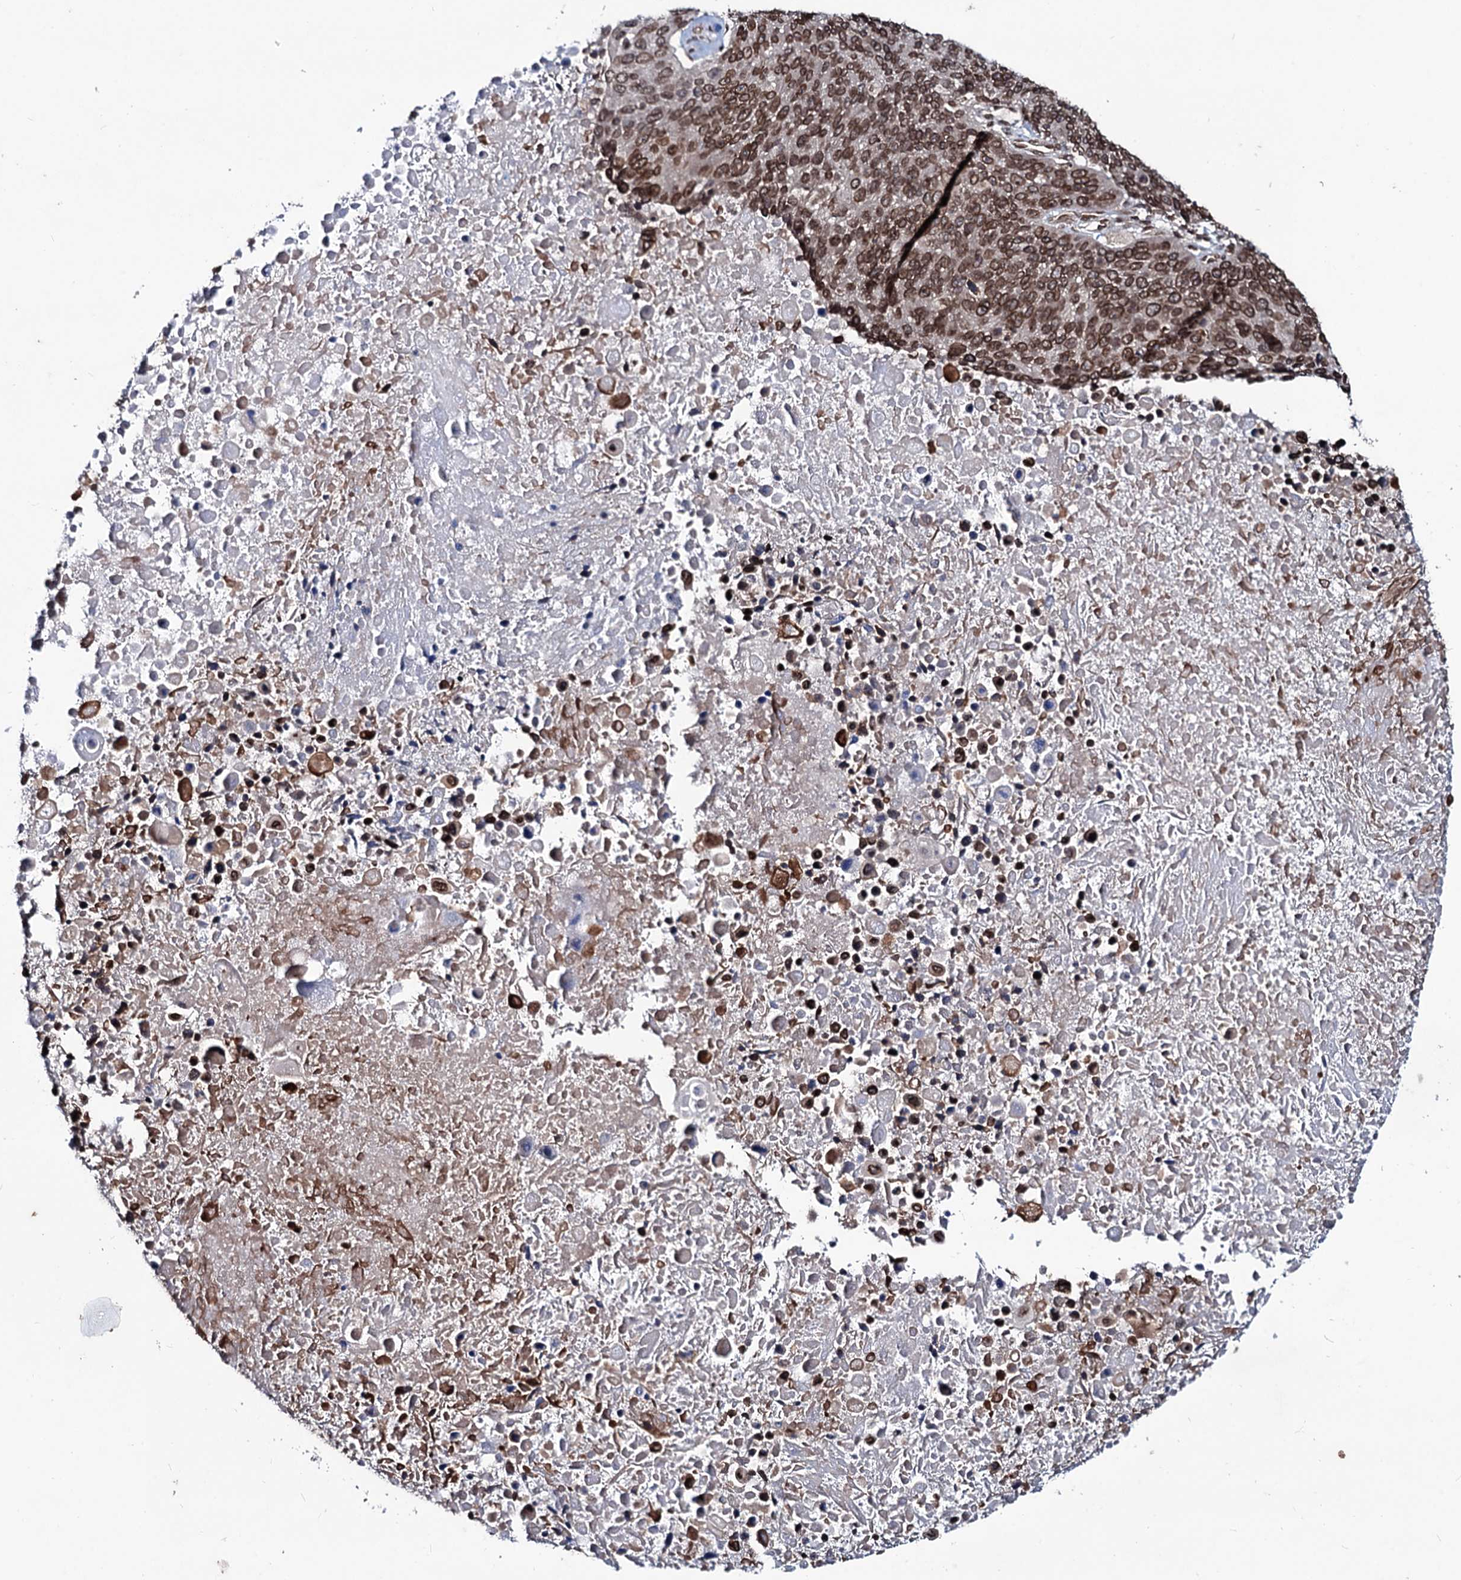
{"staining": {"intensity": "strong", "quantity": ">75%", "location": "cytoplasmic/membranous,nuclear"}, "tissue": "lung cancer", "cell_type": "Tumor cells", "image_type": "cancer", "snomed": [{"axis": "morphology", "description": "Normal tissue, NOS"}, {"axis": "morphology", "description": "Squamous cell carcinoma, NOS"}, {"axis": "topography", "description": "Lymph node"}, {"axis": "topography", "description": "Lung"}], "caption": "A brown stain labels strong cytoplasmic/membranous and nuclear expression of a protein in human lung cancer tumor cells.", "gene": "RNF6", "patient": {"sex": "male", "age": 66}}